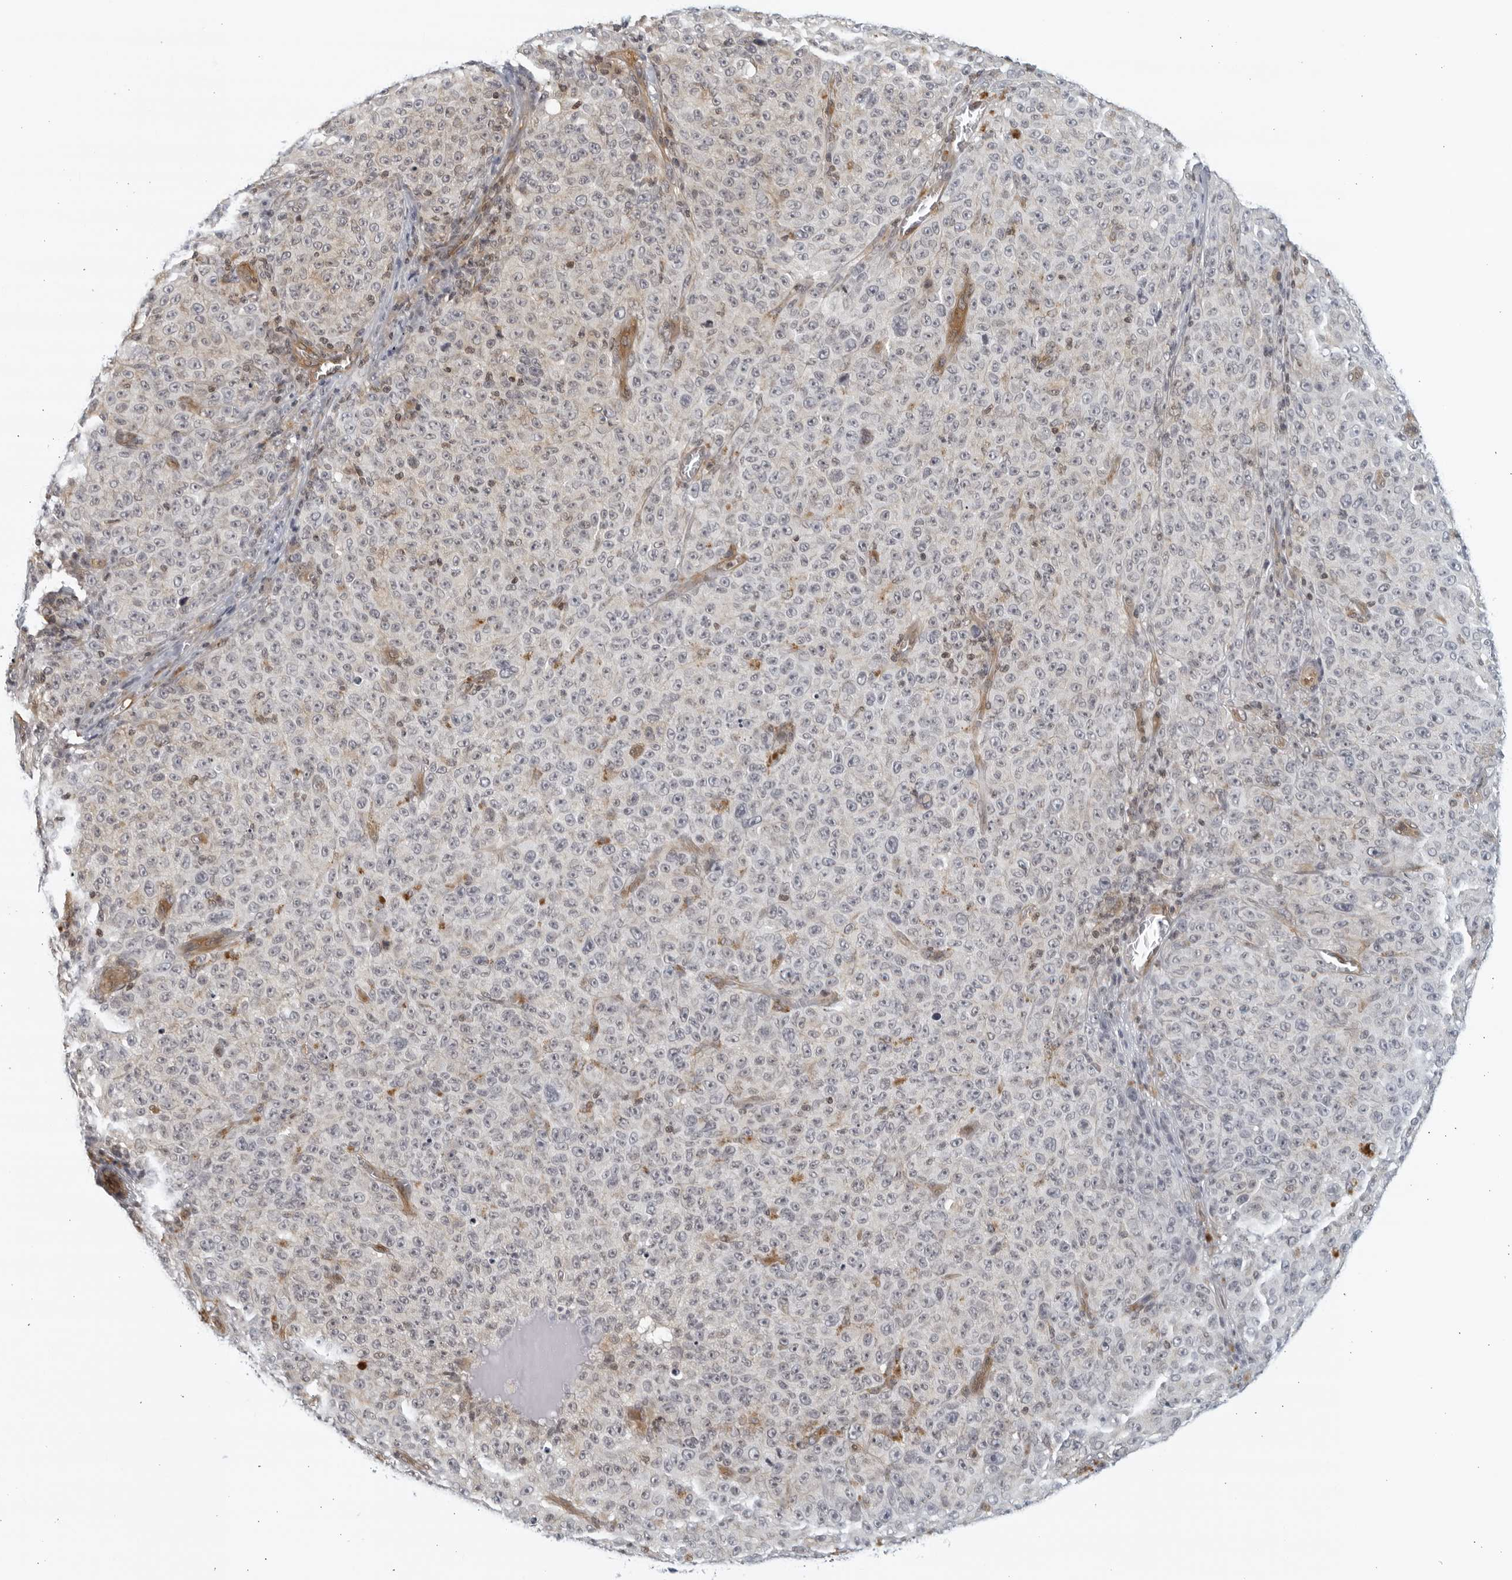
{"staining": {"intensity": "negative", "quantity": "none", "location": "none"}, "tissue": "melanoma", "cell_type": "Tumor cells", "image_type": "cancer", "snomed": [{"axis": "morphology", "description": "Malignant melanoma, NOS"}, {"axis": "topography", "description": "Skin"}], "caption": "A histopathology image of malignant melanoma stained for a protein shows no brown staining in tumor cells.", "gene": "SERTAD4", "patient": {"sex": "female", "age": 82}}